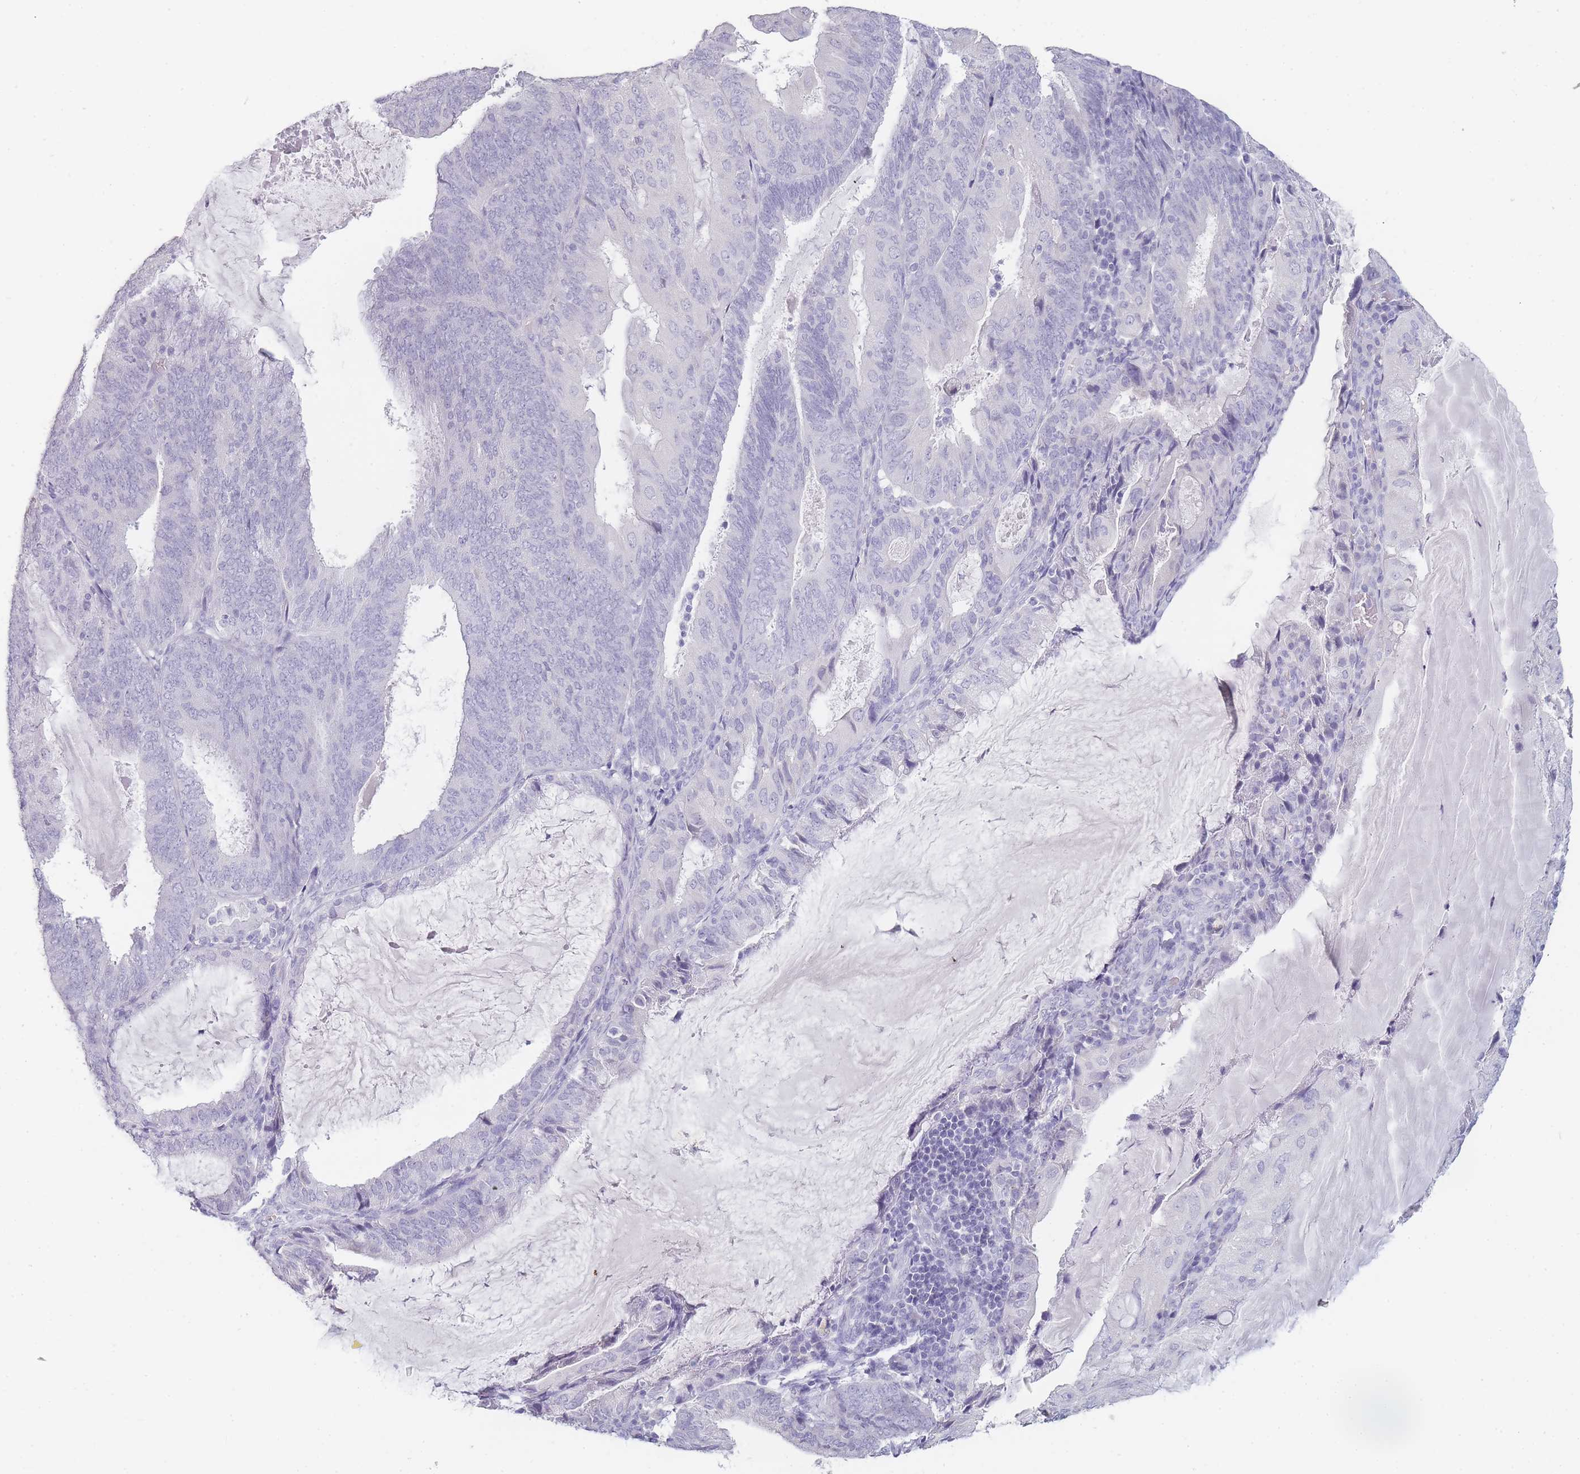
{"staining": {"intensity": "negative", "quantity": "none", "location": "none"}, "tissue": "endometrial cancer", "cell_type": "Tumor cells", "image_type": "cancer", "snomed": [{"axis": "morphology", "description": "Adenocarcinoma, NOS"}, {"axis": "topography", "description": "Endometrium"}], "caption": "An immunohistochemistry micrograph of endometrial cancer is shown. There is no staining in tumor cells of endometrial cancer.", "gene": "INS", "patient": {"sex": "female", "age": 81}}